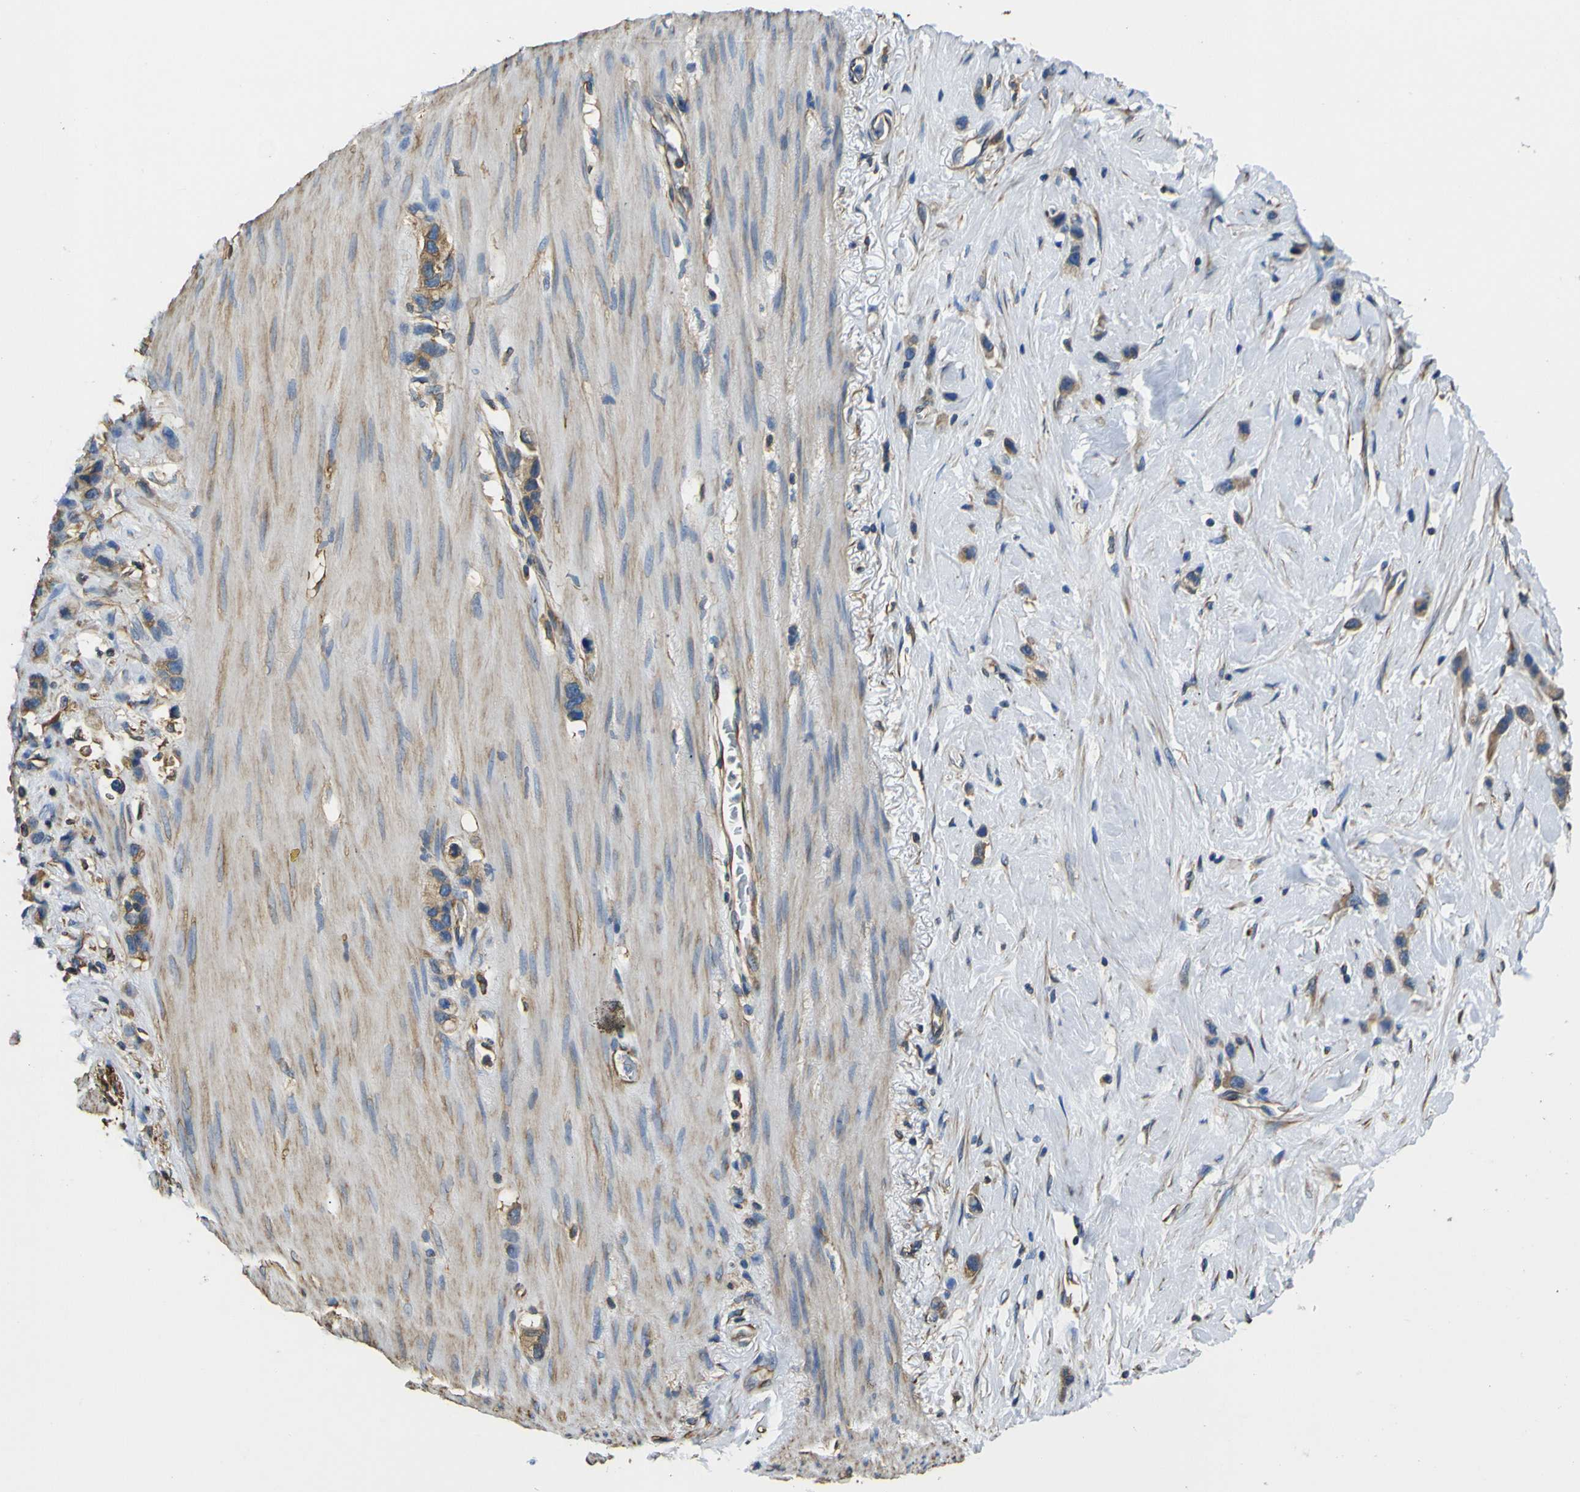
{"staining": {"intensity": "moderate", "quantity": ">75%", "location": "cytoplasmic/membranous"}, "tissue": "stomach cancer", "cell_type": "Tumor cells", "image_type": "cancer", "snomed": [{"axis": "morphology", "description": "Normal tissue, NOS"}, {"axis": "morphology", "description": "Adenocarcinoma, NOS"}, {"axis": "morphology", "description": "Adenocarcinoma, High grade"}, {"axis": "topography", "description": "Stomach, upper"}, {"axis": "topography", "description": "Stomach"}], "caption": "A medium amount of moderate cytoplasmic/membranous expression is seen in approximately >75% of tumor cells in stomach cancer (adenocarcinoma (high-grade)) tissue.", "gene": "TUBB", "patient": {"sex": "female", "age": 65}}